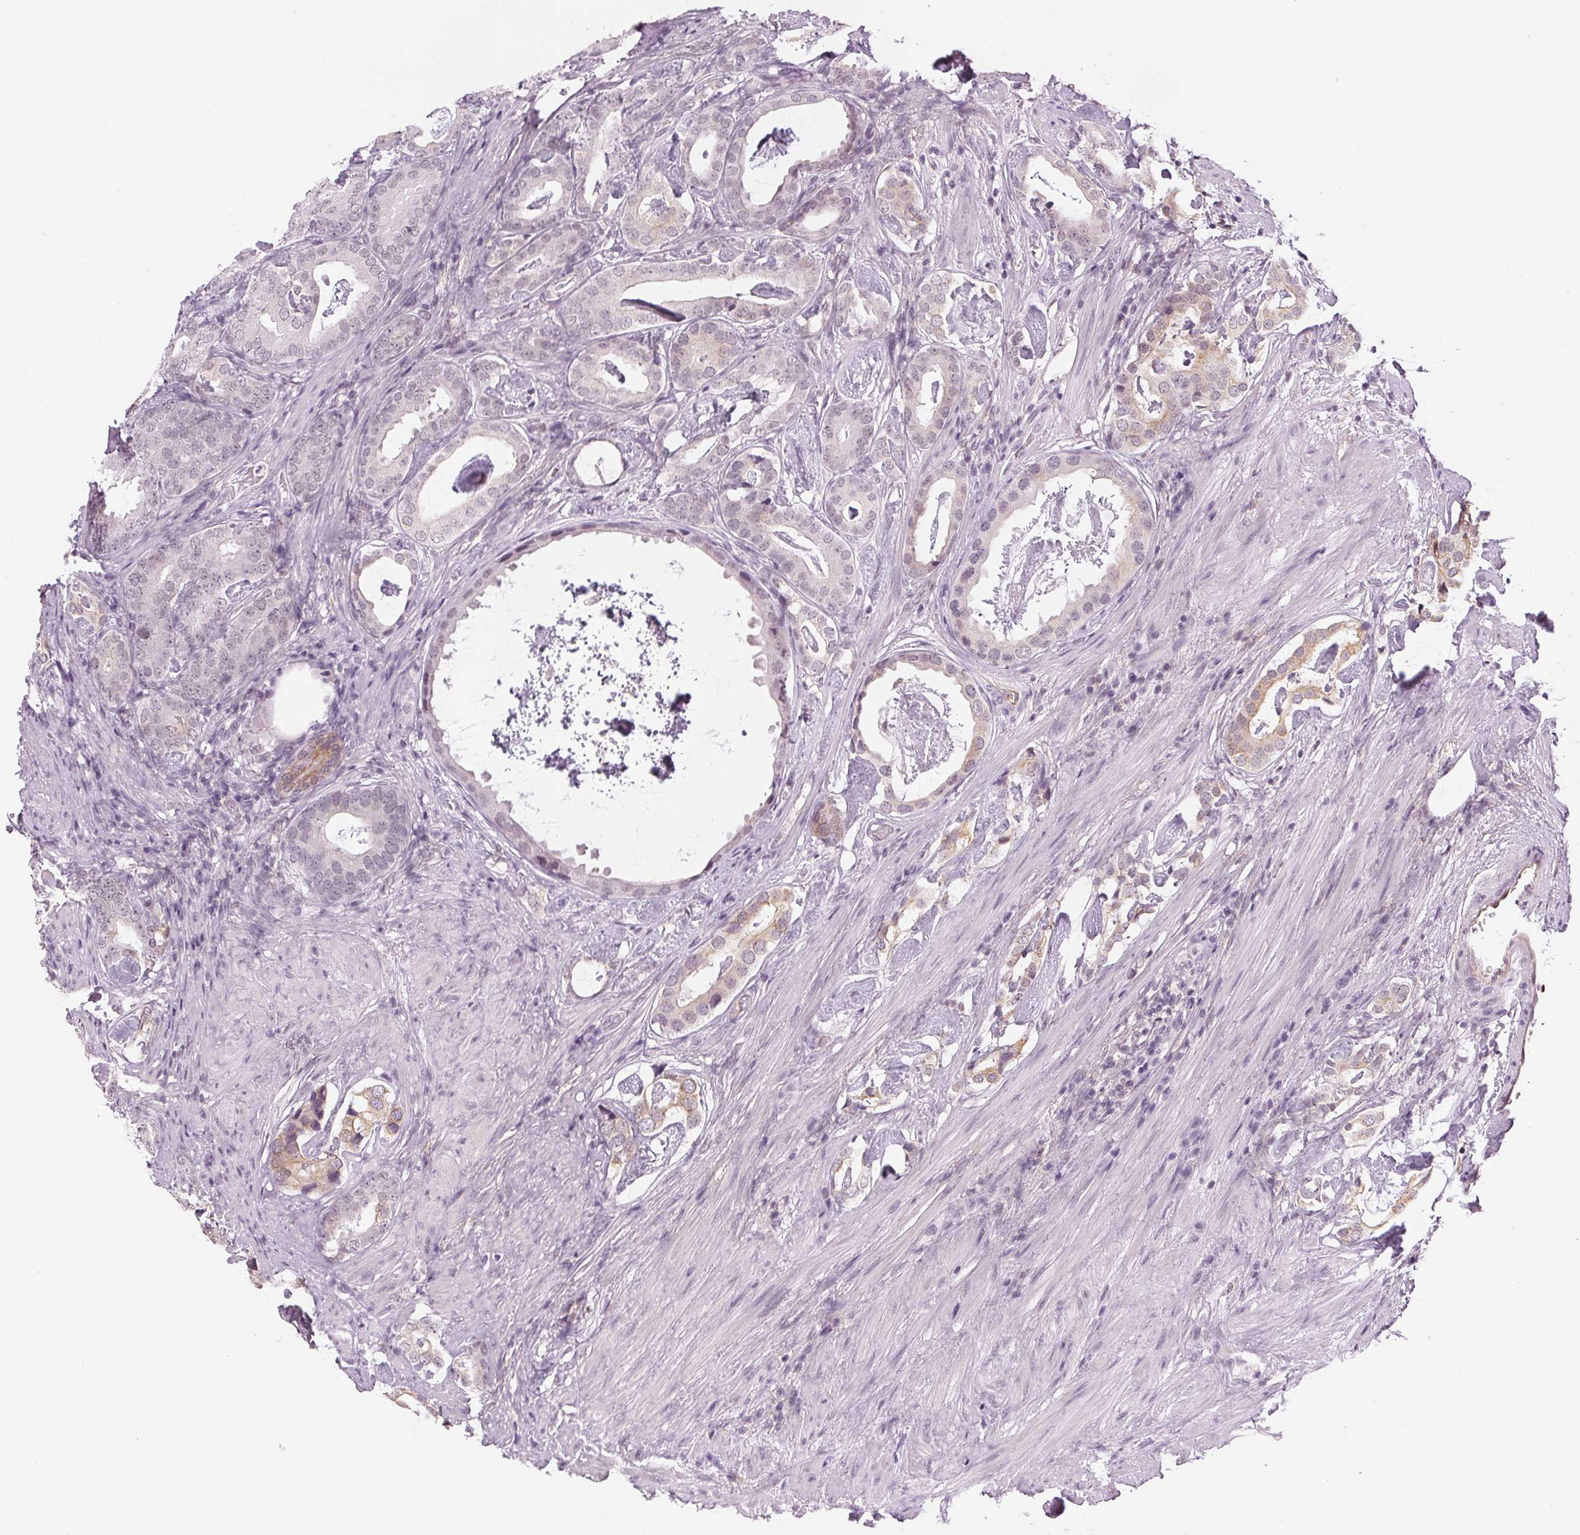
{"staining": {"intensity": "negative", "quantity": "none", "location": "none"}, "tissue": "prostate cancer", "cell_type": "Tumor cells", "image_type": "cancer", "snomed": [{"axis": "morphology", "description": "Adenocarcinoma, Low grade"}, {"axis": "topography", "description": "Prostate and seminal vesicle, NOS"}], "caption": "Tumor cells are negative for protein expression in human prostate cancer.", "gene": "AIF1L", "patient": {"sex": "male", "age": 71}}